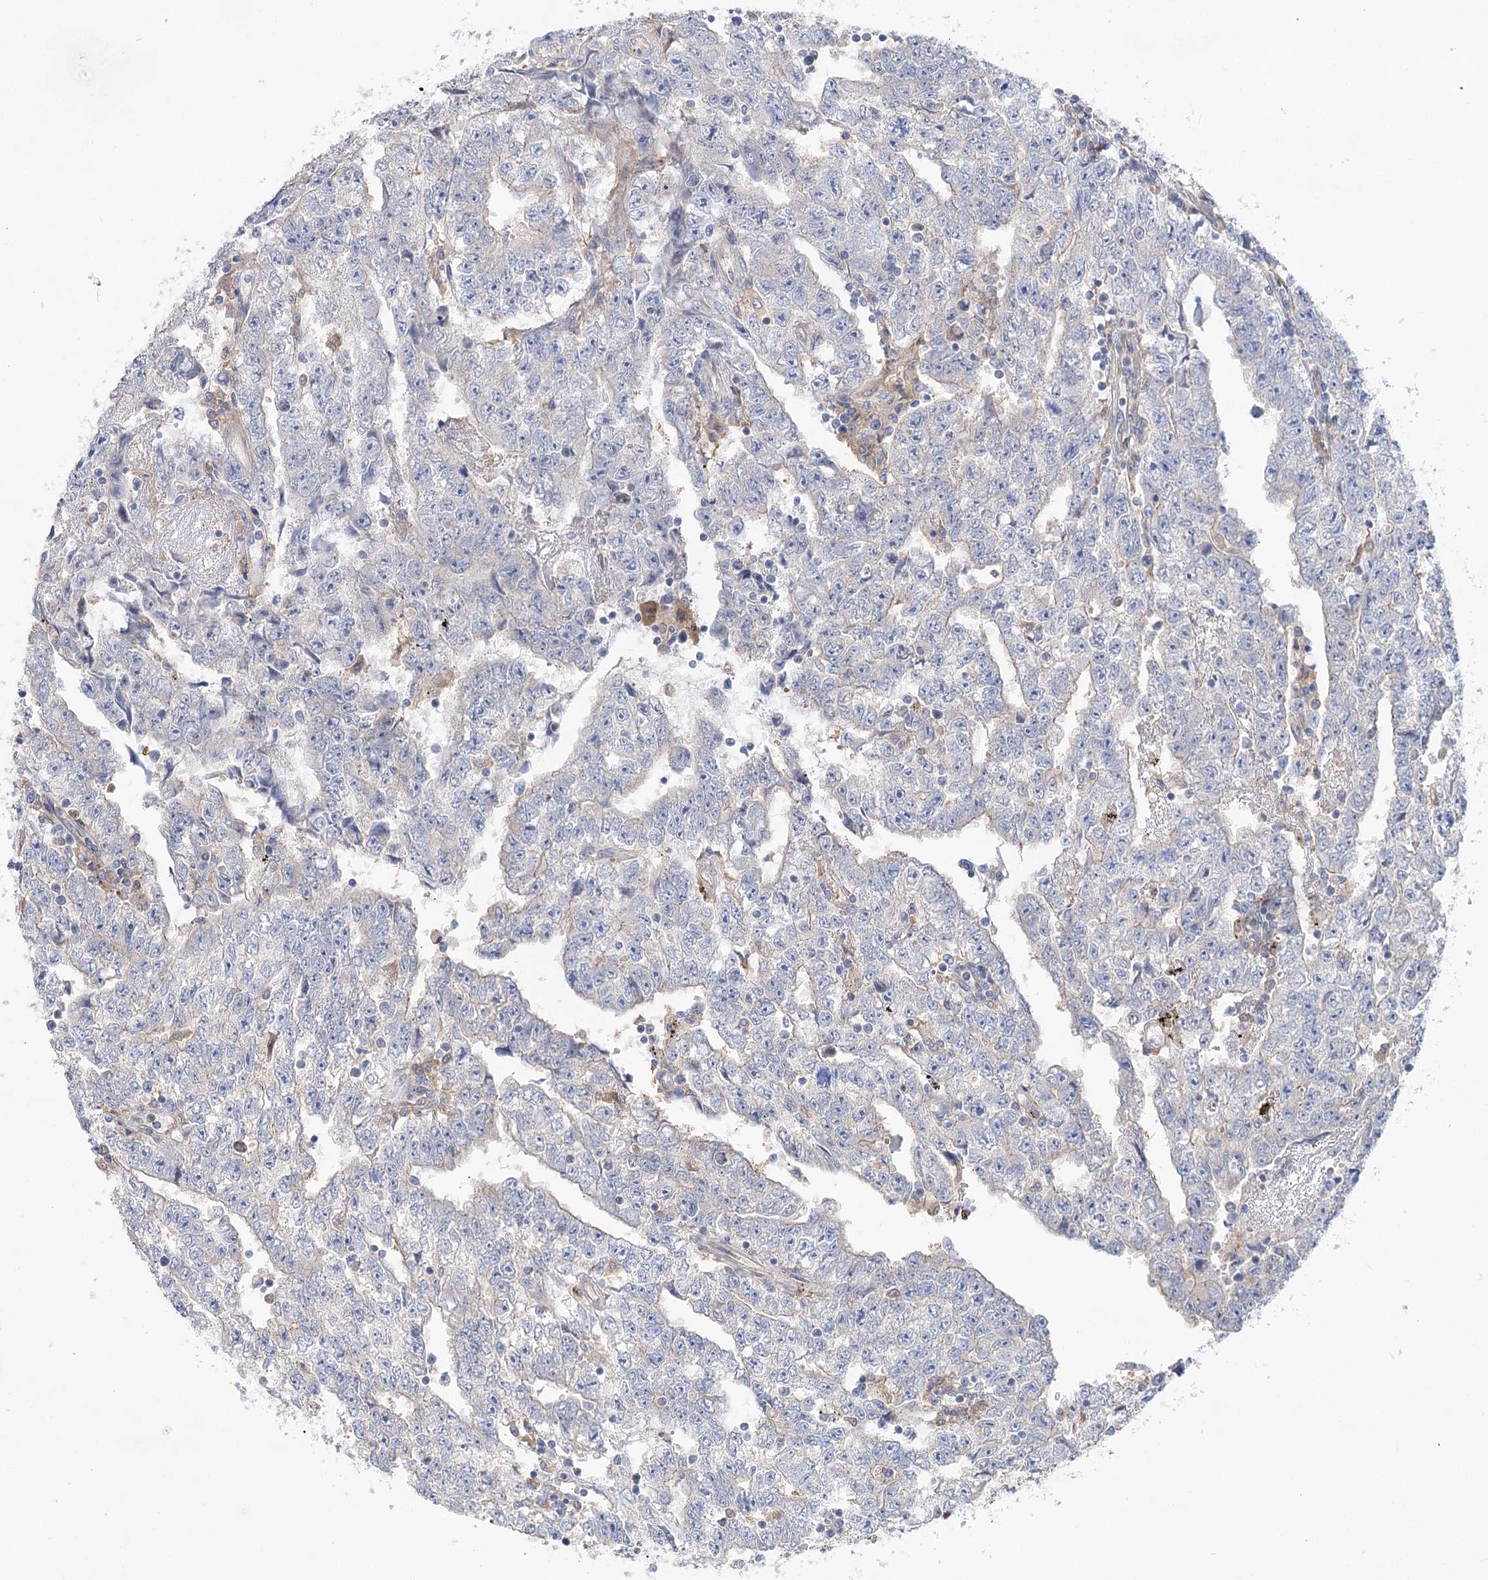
{"staining": {"intensity": "negative", "quantity": "none", "location": "none"}, "tissue": "testis cancer", "cell_type": "Tumor cells", "image_type": "cancer", "snomed": [{"axis": "morphology", "description": "Carcinoma, Embryonal, NOS"}, {"axis": "topography", "description": "Testis"}], "caption": "This histopathology image is of testis embryonal carcinoma stained with immunohistochemistry (IHC) to label a protein in brown with the nuclei are counter-stained blue. There is no staining in tumor cells.", "gene": "GUSB", "patient": {"sex": "male", "age": 25}}